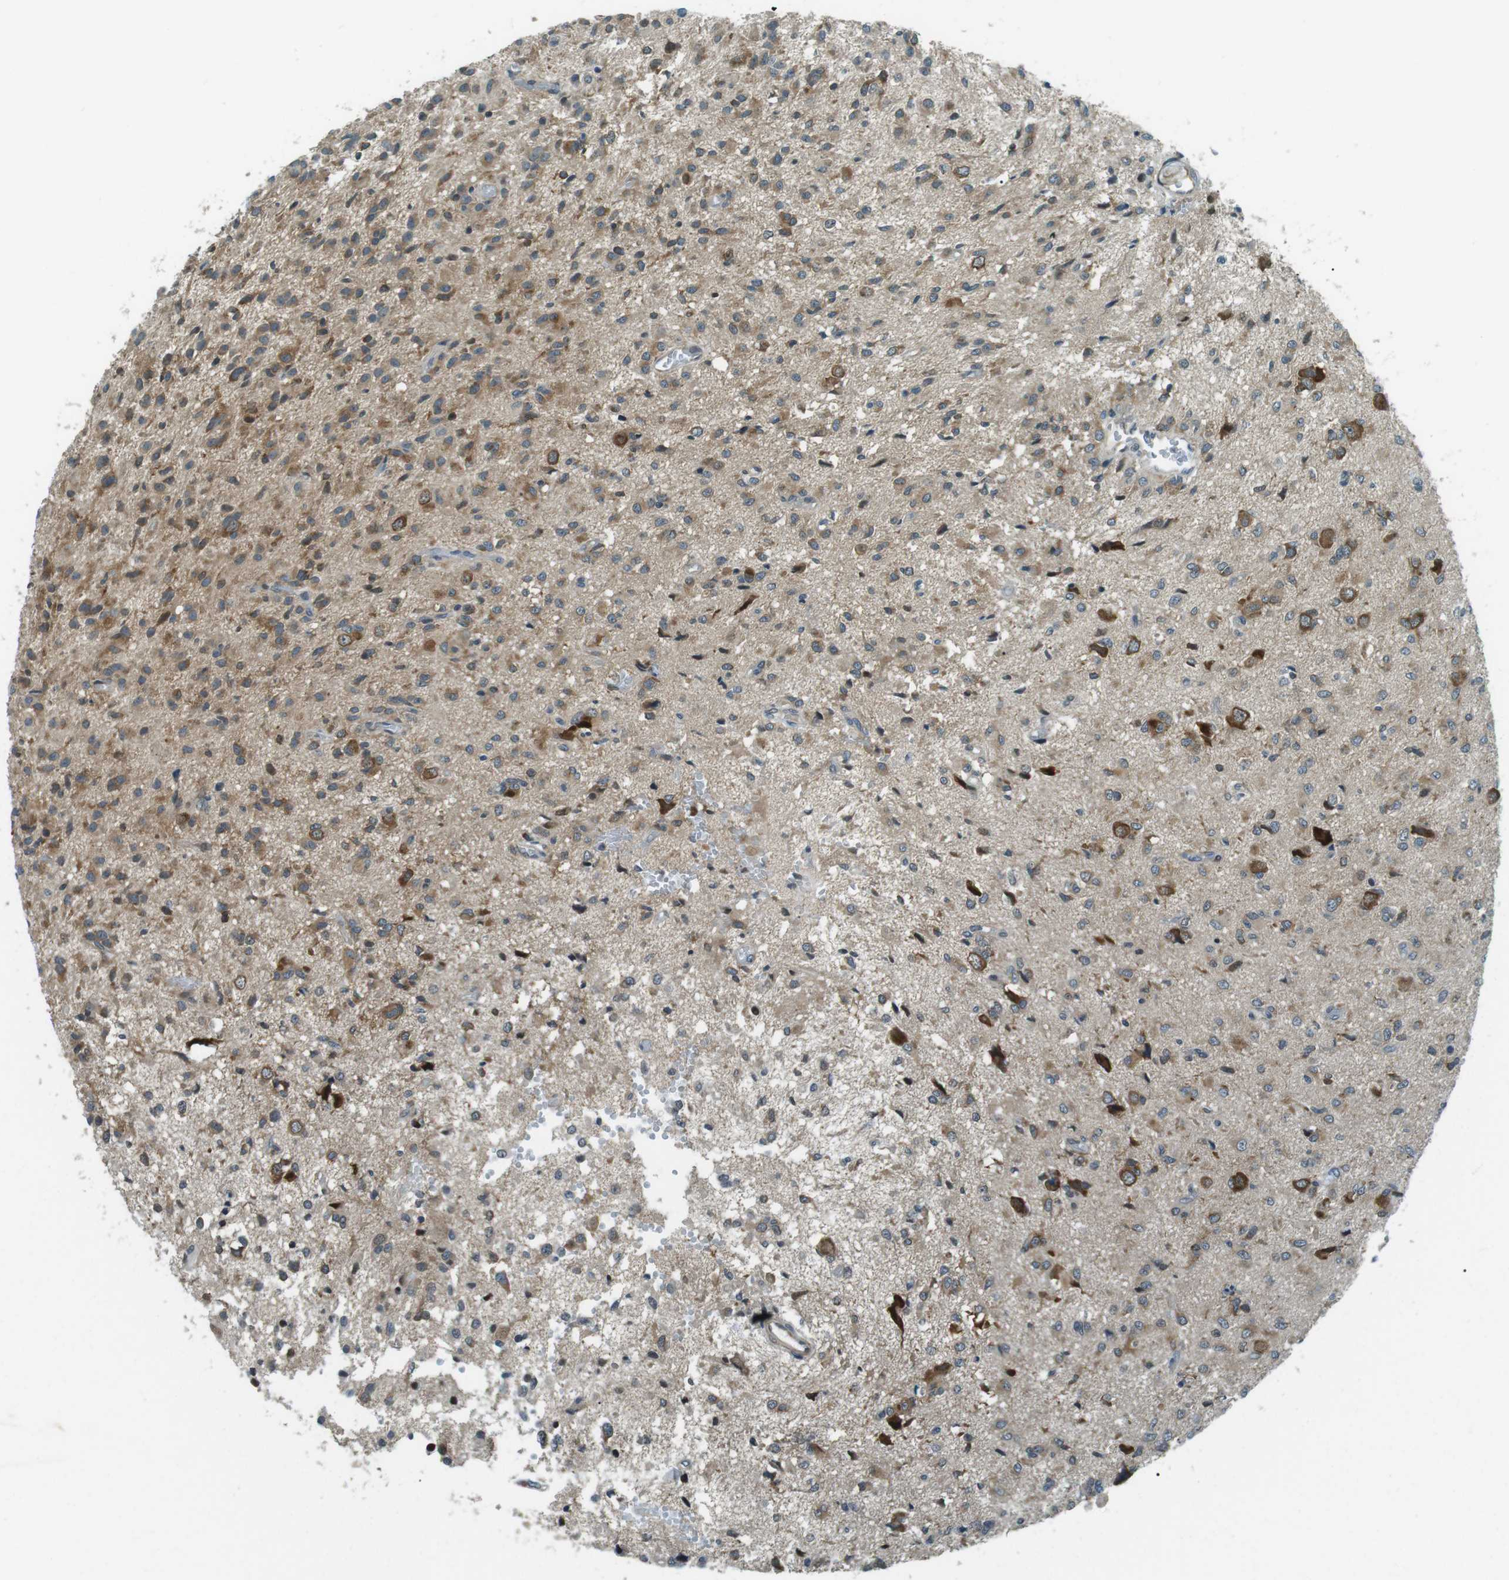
{"staining": {"intensity": "moderate", "quantity": "25%-75%", "location": "cytoplasmic/membranous"}, "tissue": "glioma", "cell_type": "Tumor cells", "image_type": "cancer", "snomed": [{"axis": "morphology", "description": "Glioma, malignant, High grade"}, {"axis": "topography", "description": "Brain"}], "caption": "Protein expression analysis of human glioma reveals moderate cytoplasmic/membranous positivity in approximately 25%-75% of tumor cells.", "gene": "TMEM74", "patient": {"sex": "female", "age": 59}}